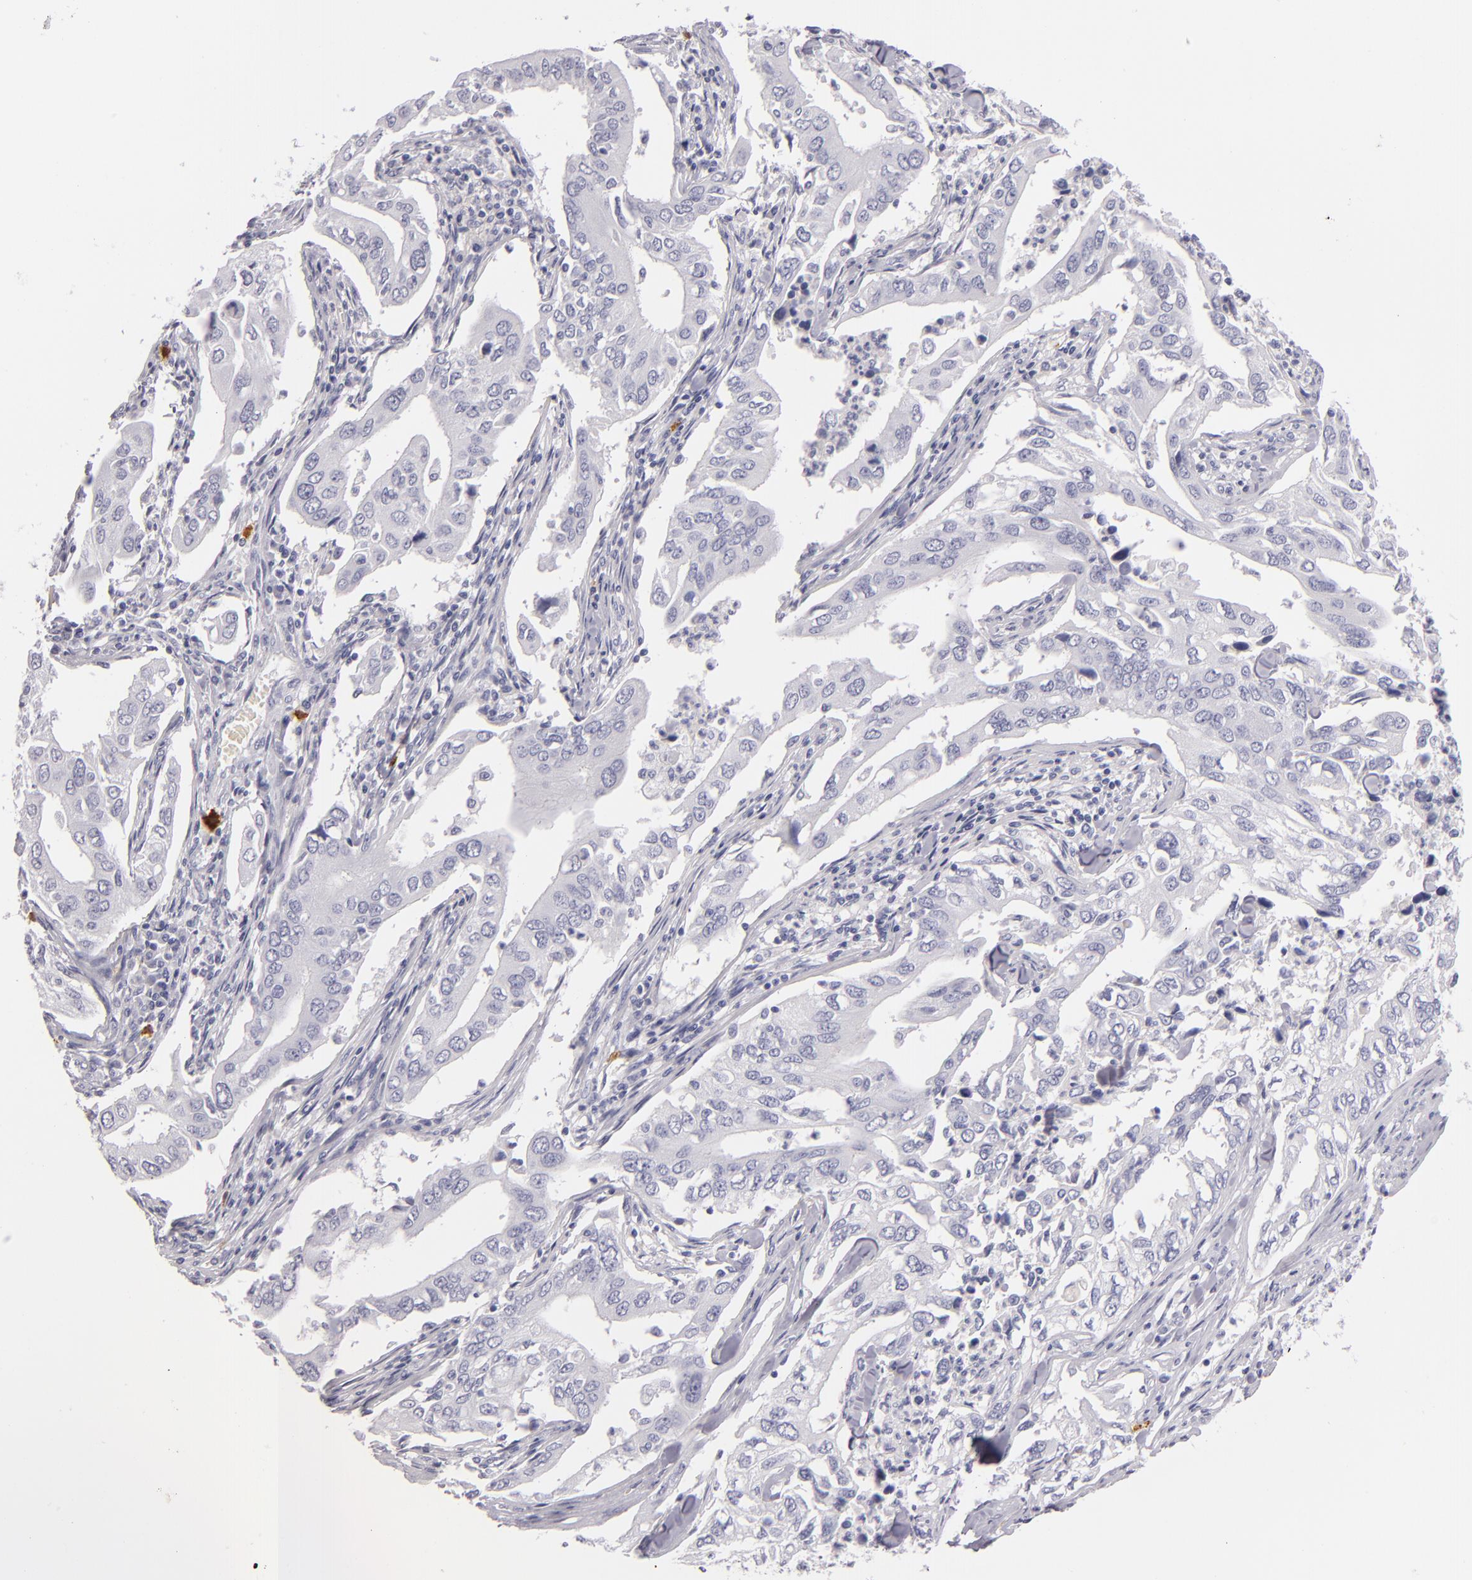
{"staining": {"intensity": "negative", "quantity": "none", "location": "none"}, "tissue": "lung cancer", "cell_type": "Tumor cells", "image_type": "cancer", "snomed": [{"axis": "morphology", "description": "Adenocarcinoma, NOS"}, {"axis": "topography", "description": "Lung"}], "caption": "Immunohistochemical staining of human adenocarcinoma (lung) exhibits no significant positivity in tumor cells.", "gene": "TPSD1", "patient": {"sex": "male", "age": 48}}